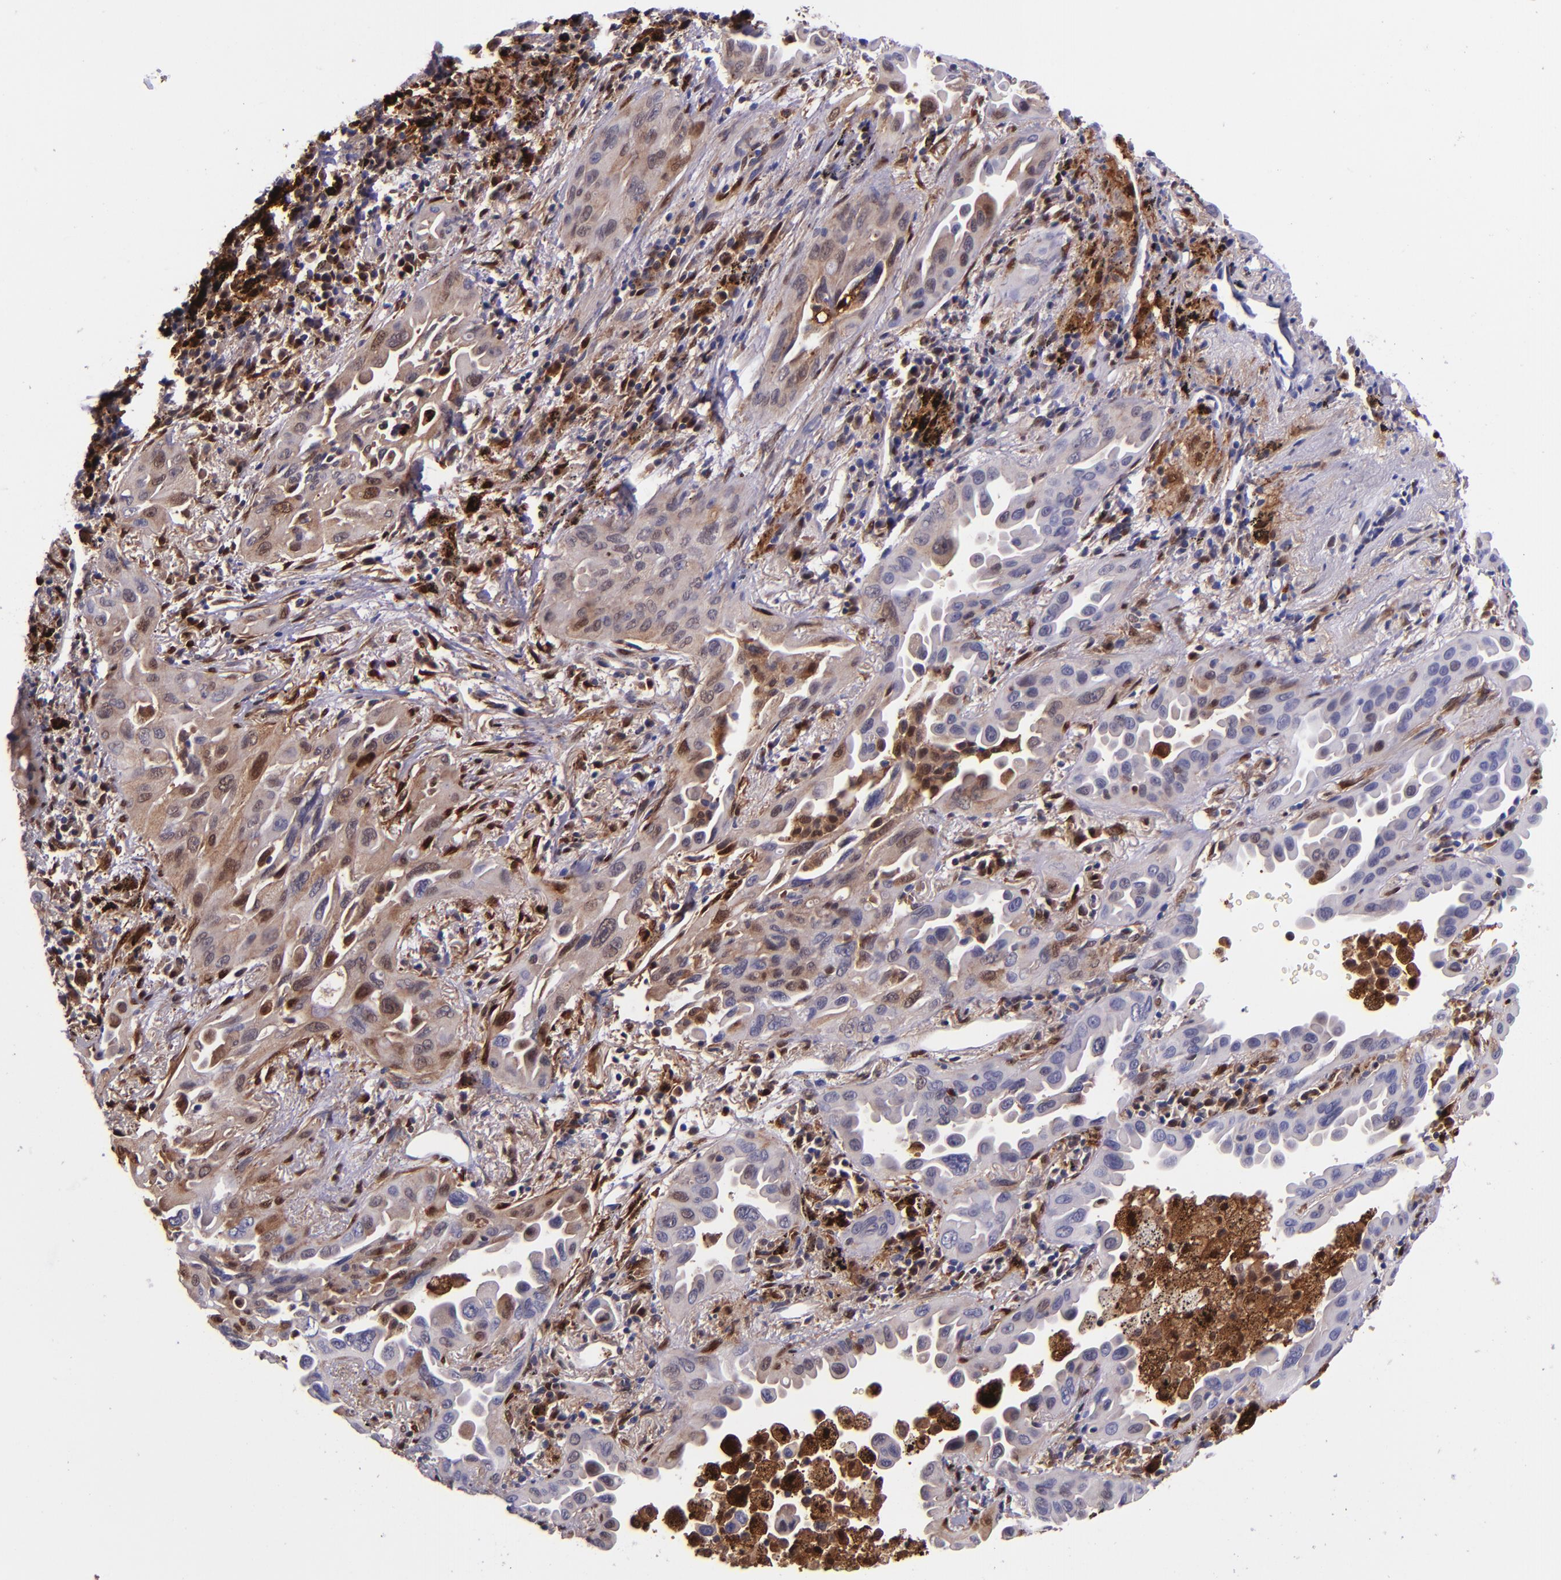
{"staining": {"intensity": "weak", "quantity": "25%-75%", "location": "cytoplasmic/membranous,nuclear"}, "tissue": "lung cancer", "cell_type": "Tumor cells", "image_type": "cancer", "snomed": [{"axis": "morphology", "description": "Adenocarcinoma, NOS"}, {"axis": "topography", "description": "Lung"}], "caption": "Immunohistochemistry (DAB) staining of human lung cancer shows weak cytoplasmic/membranous and nuclear protein positivity in approximately 25%-75% of tumor cells.", "gene": "LGALS1", "patient": {"sex": "male", "age": 68}}